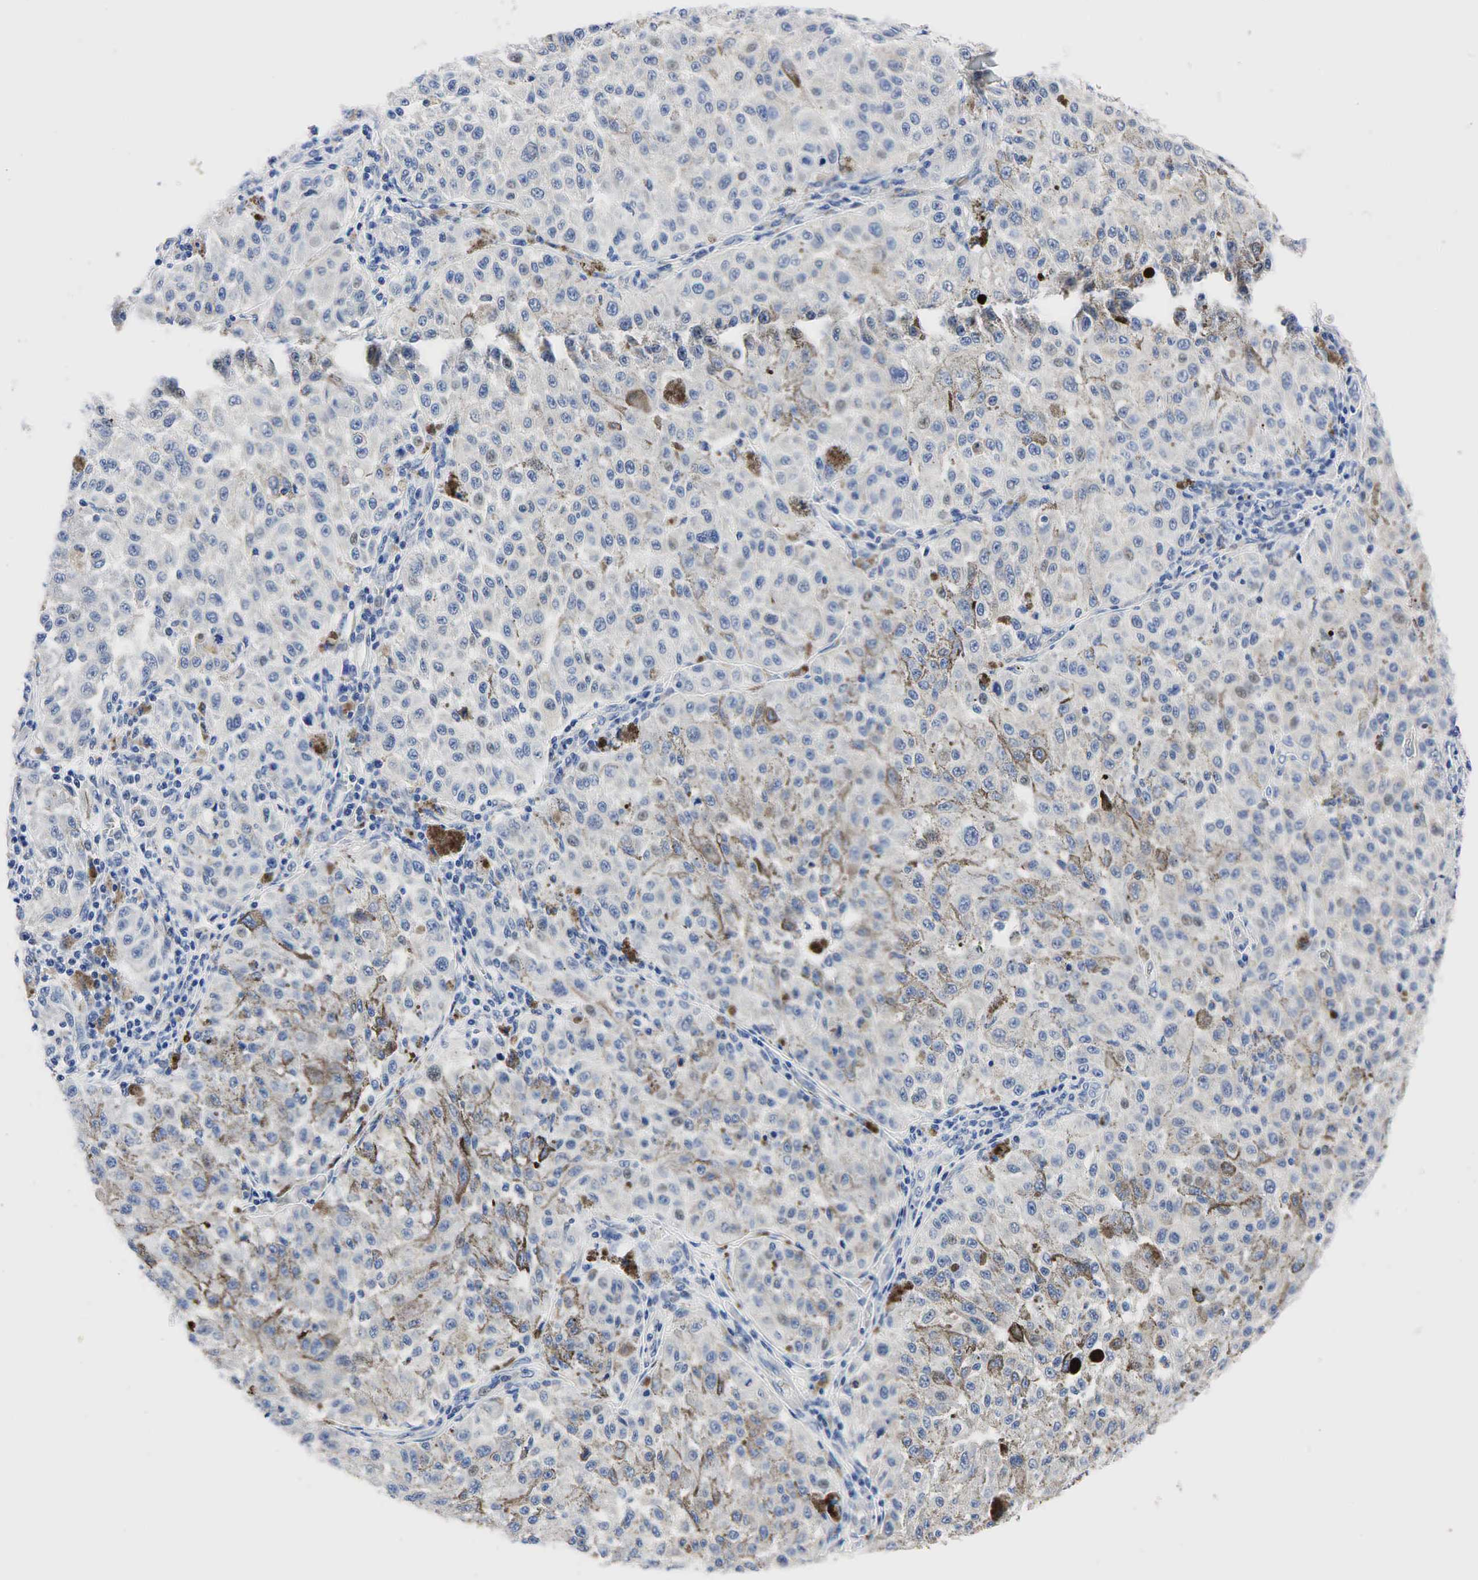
{"staining": {"intensity": "negative", "quantity": "none", "location": "none"}, "tissue": "melanoma", "cell_type": "Tumor cells", "image_type": "cancer", "snomed": [{"axis": "morphology", "description": "Malignant melanoma, NOS"}, {"axis": "topography", "description": "Skin"}], "caption": "Protein analysis of malignant melanoma displays no significant positivity in tumor cells.", "gene": "PGR", "patient": {"sex": "female", "age": 64}}